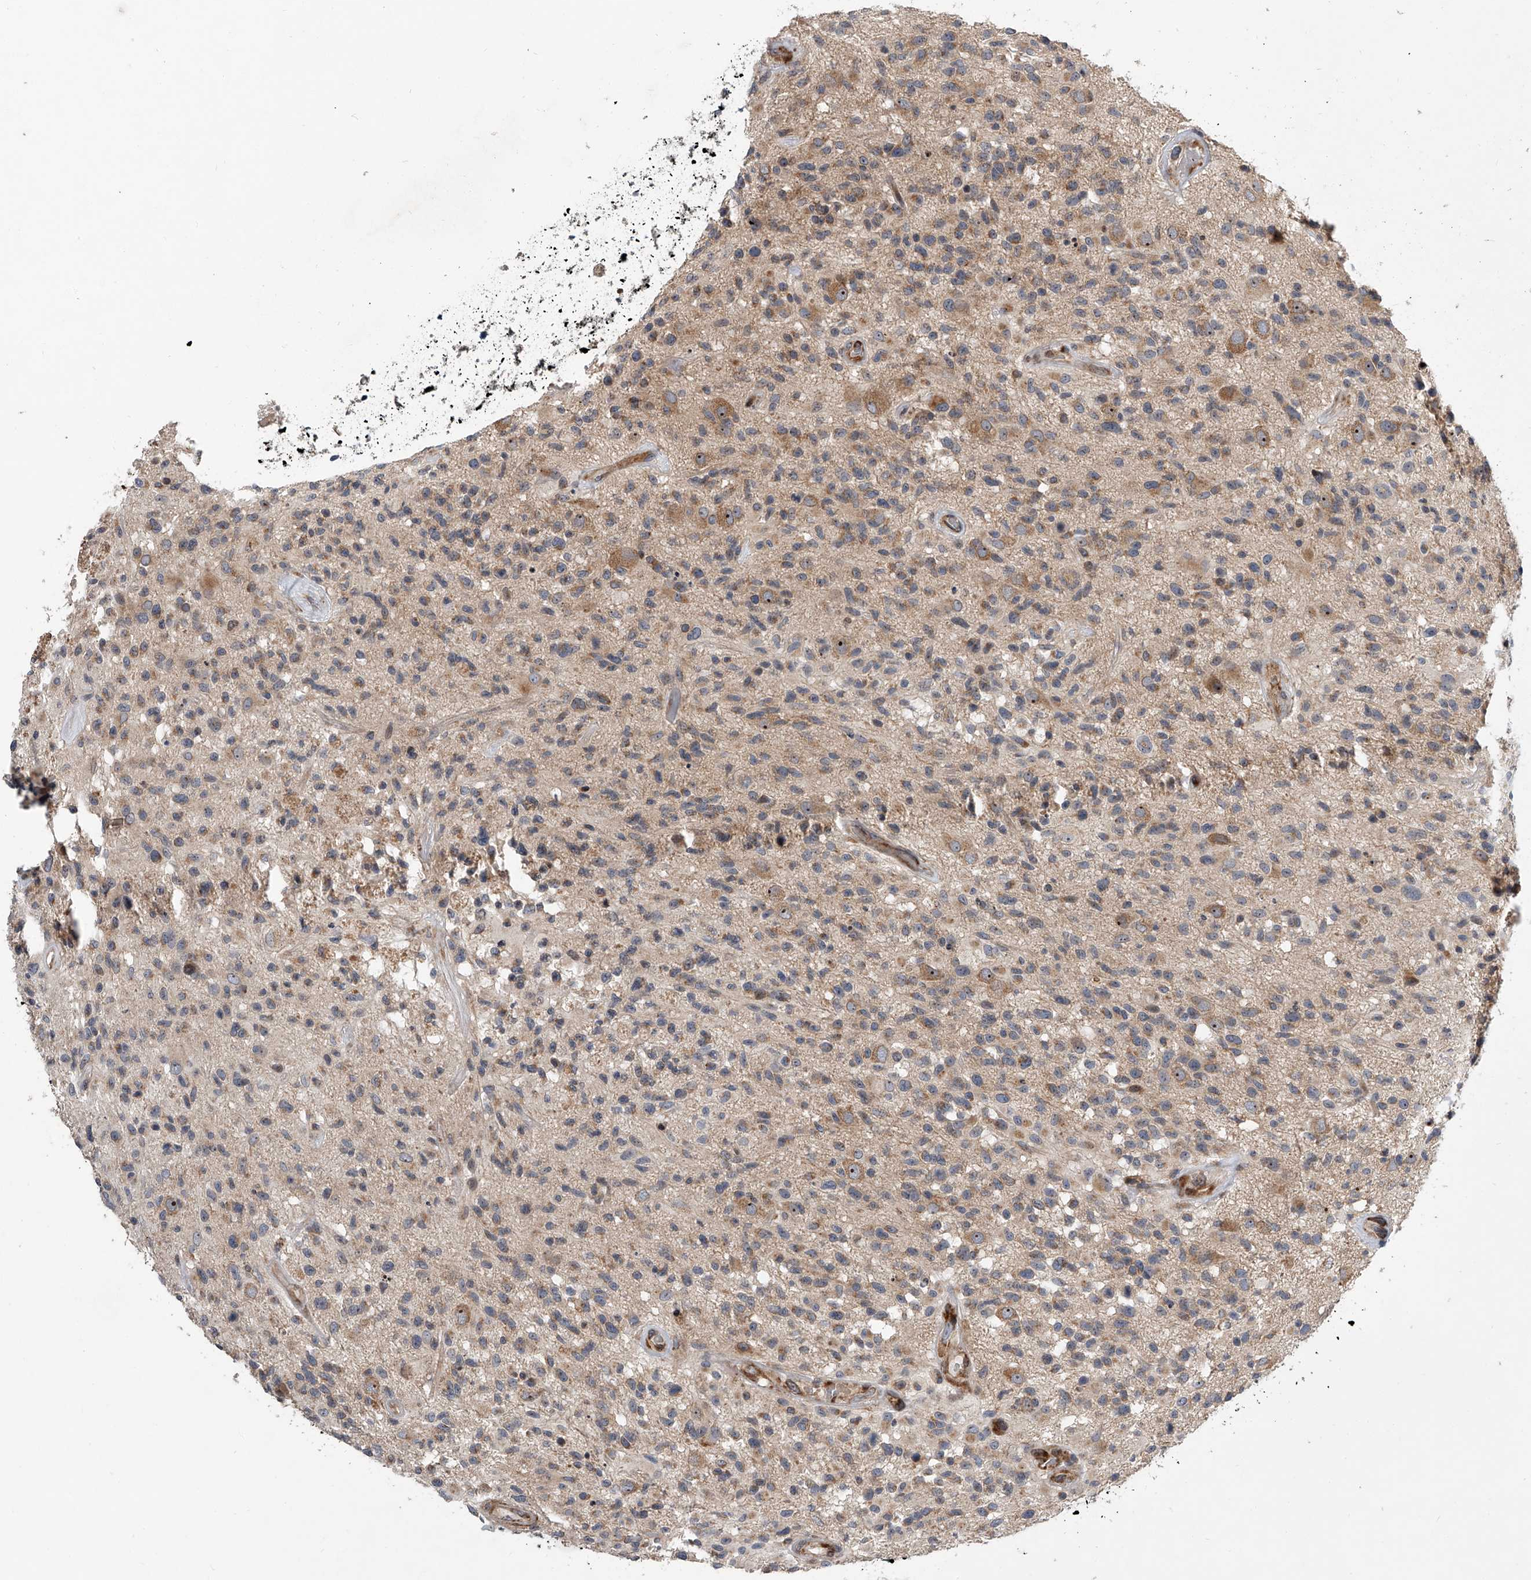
{"staining": {"intensity": "weak", "quantity": ">75%", "location": "cytoplasmic/membranous"}, "tissue": "glioma", "cell_type": "Tumor cells", "image_type": "cancer", "snomed": [{"axis": "morphology", "description": "Glioma, malignant, High grade"}, {"axis": "morphology", "description": "Glioblastoma, NOS"}, {"axis": "topography", "description": "Brain"}], "caption": "Weak cytoplasmic/membranous protein staining is identified in about >75% of tumor cells in glioblastoma.", "gene": "DLGAP2", "patient": {"sex": "male", "age": 60}}